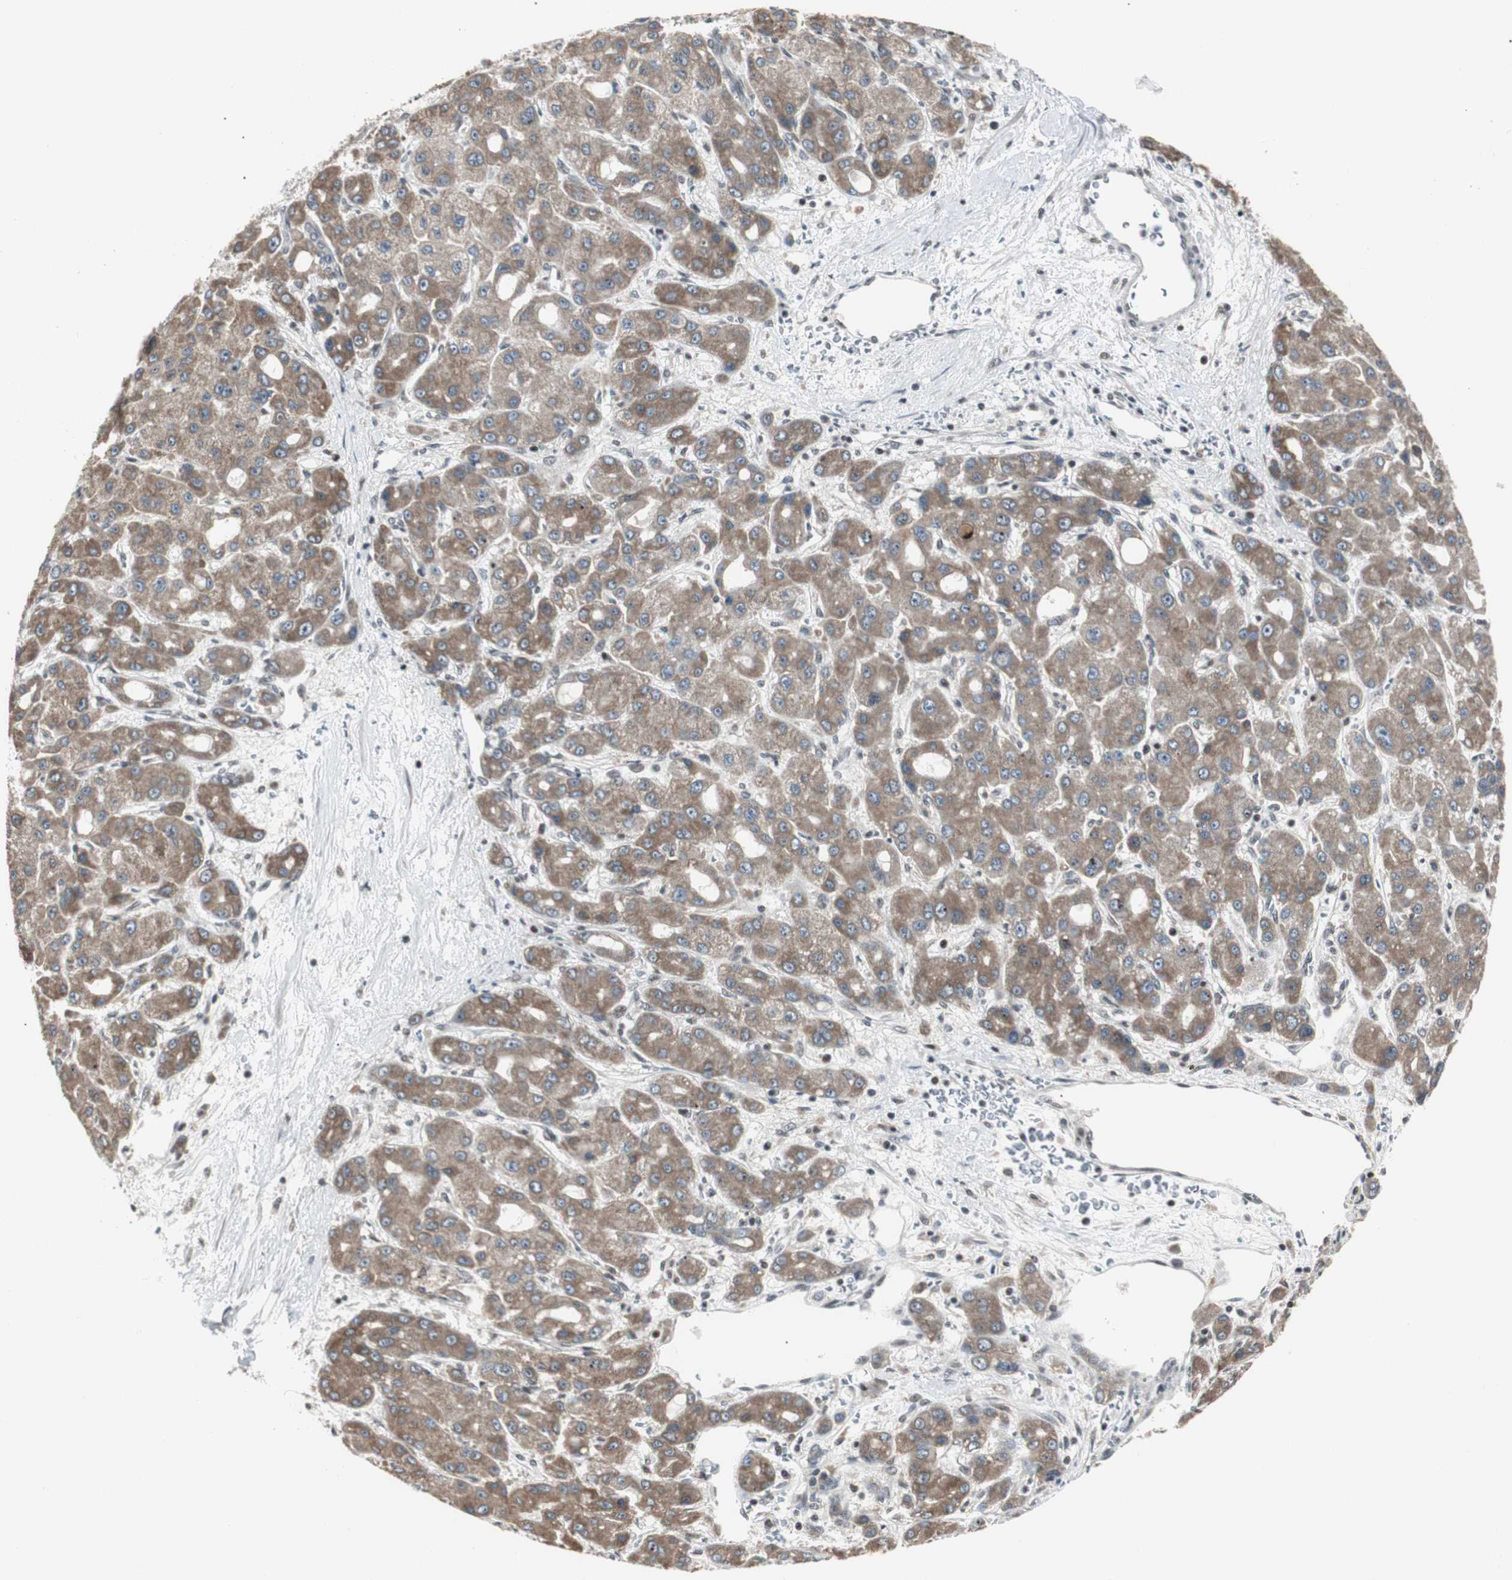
{"staining": {"intensity": "moderate", "quantity": ">75%", "location": "cytoplasmic/membranous"}, "tissue": "liver cancer", "cell_type": "Tumor cells", "image_type": "cancer", "snomed": [{"axis": "morphology", "description": "Carcinoma, Hepatocellular, NOS"}, {"axis": "topography", "description": "Liver"}], "caption": "Approximately >75% of tumor cells in human liver cancer (hepatocellular carcinoma) exhibit moderate cytoplasmic/membranous protein positivity as visualized by brown immunohistochemical staining.", "gene": "TERF2IP", "patient": {"sex": "male", "age": 55}}